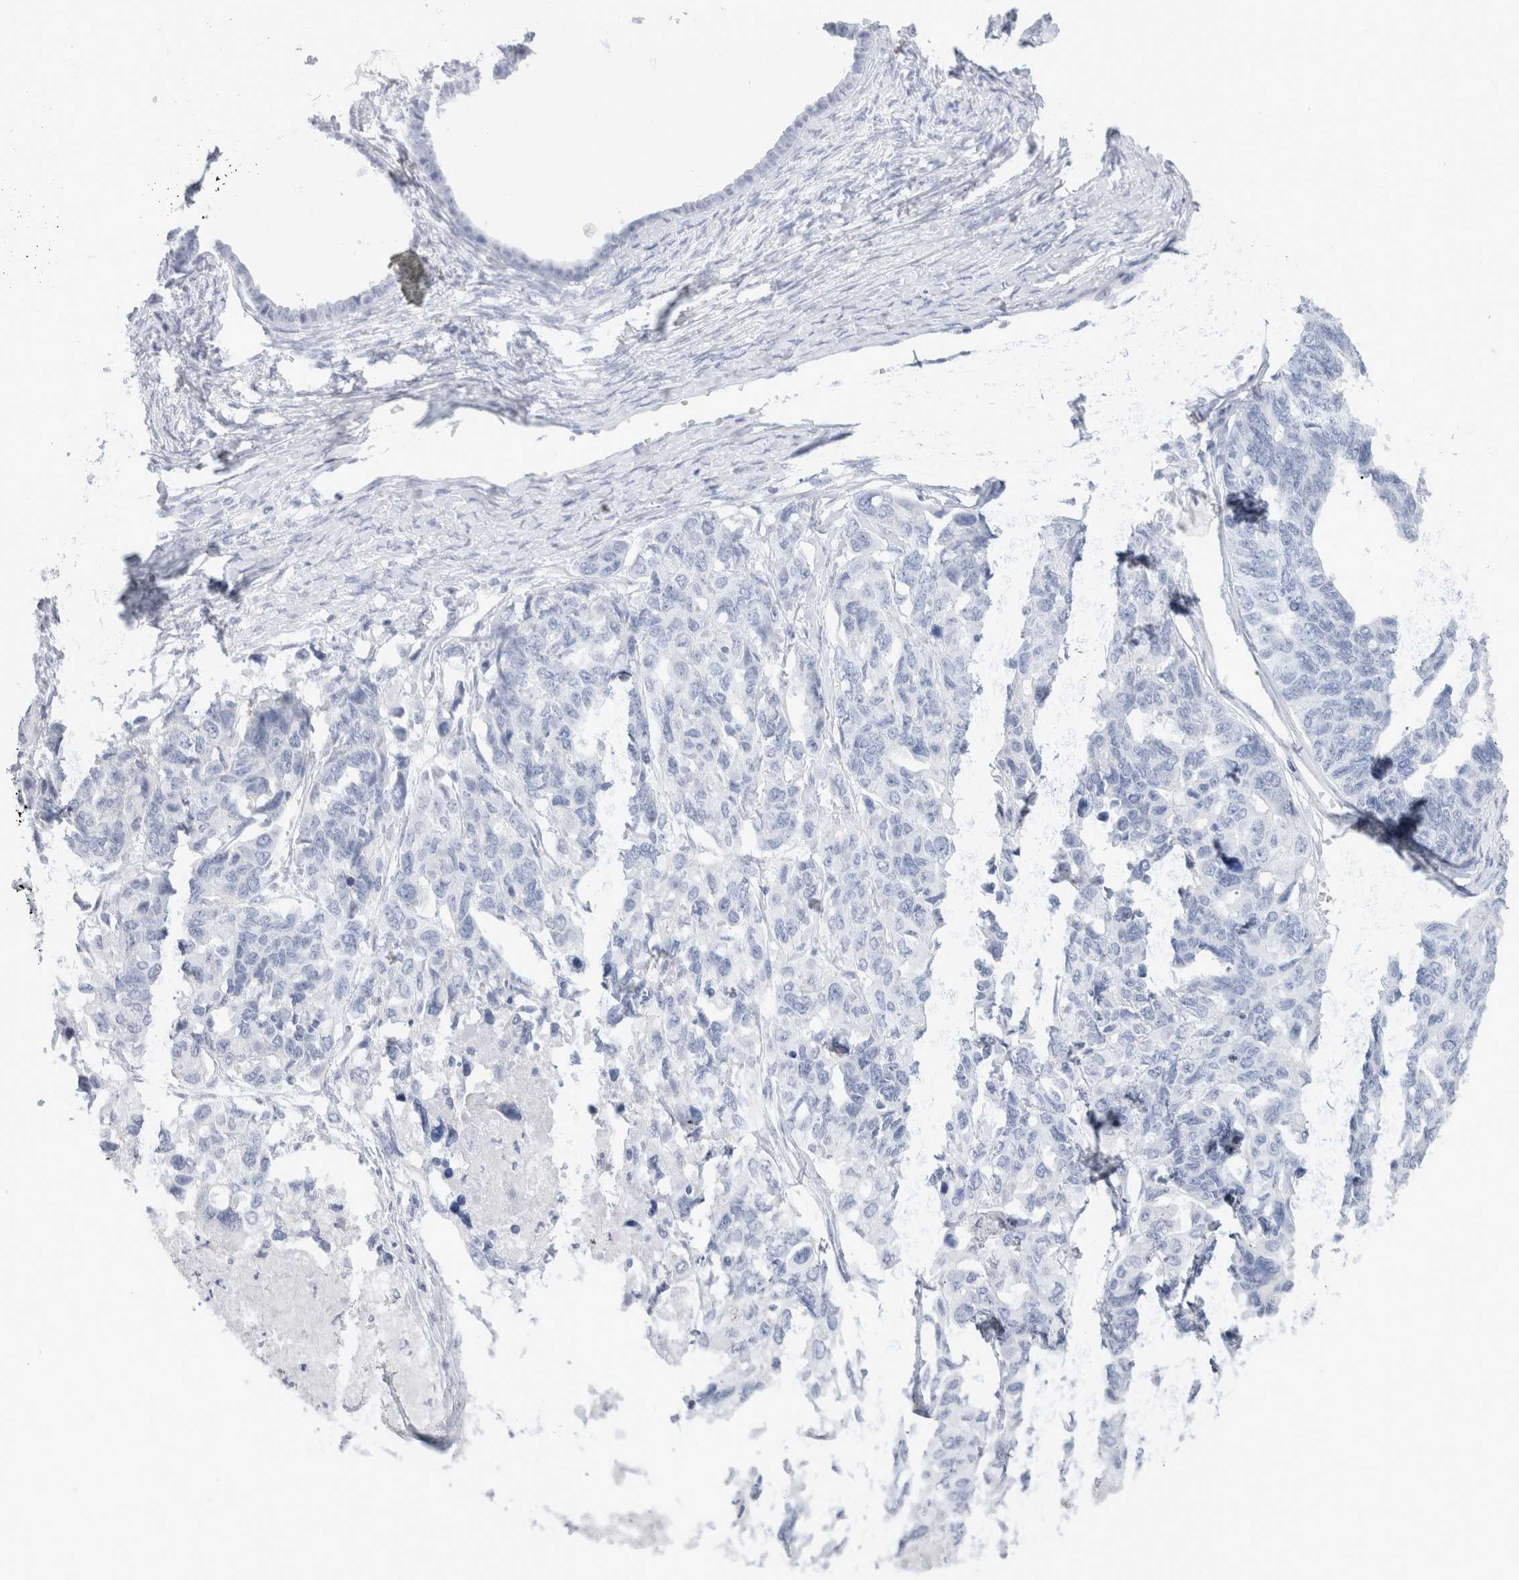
{"staining": {"intensity": "negative", "quantity": "none", "location": "none"}, "tissue": "ovarian cancer", "cell_type": "Tumor cells", "image_type": "cancer", "snomed": [{"axis": "morphology", "description": "Cystadenocarcinoma, serous, NOS"}, {"axis": "topography", "description": "Ovary"}], "caption": "Tumor cells show no significant protein staining in ovarian cancer (serous cystadenocarcinoma). (DAB IHC with hematoxylin counter stain).", "gene": "C9orf50", "patient": {"sex": "female", "age": 79}}